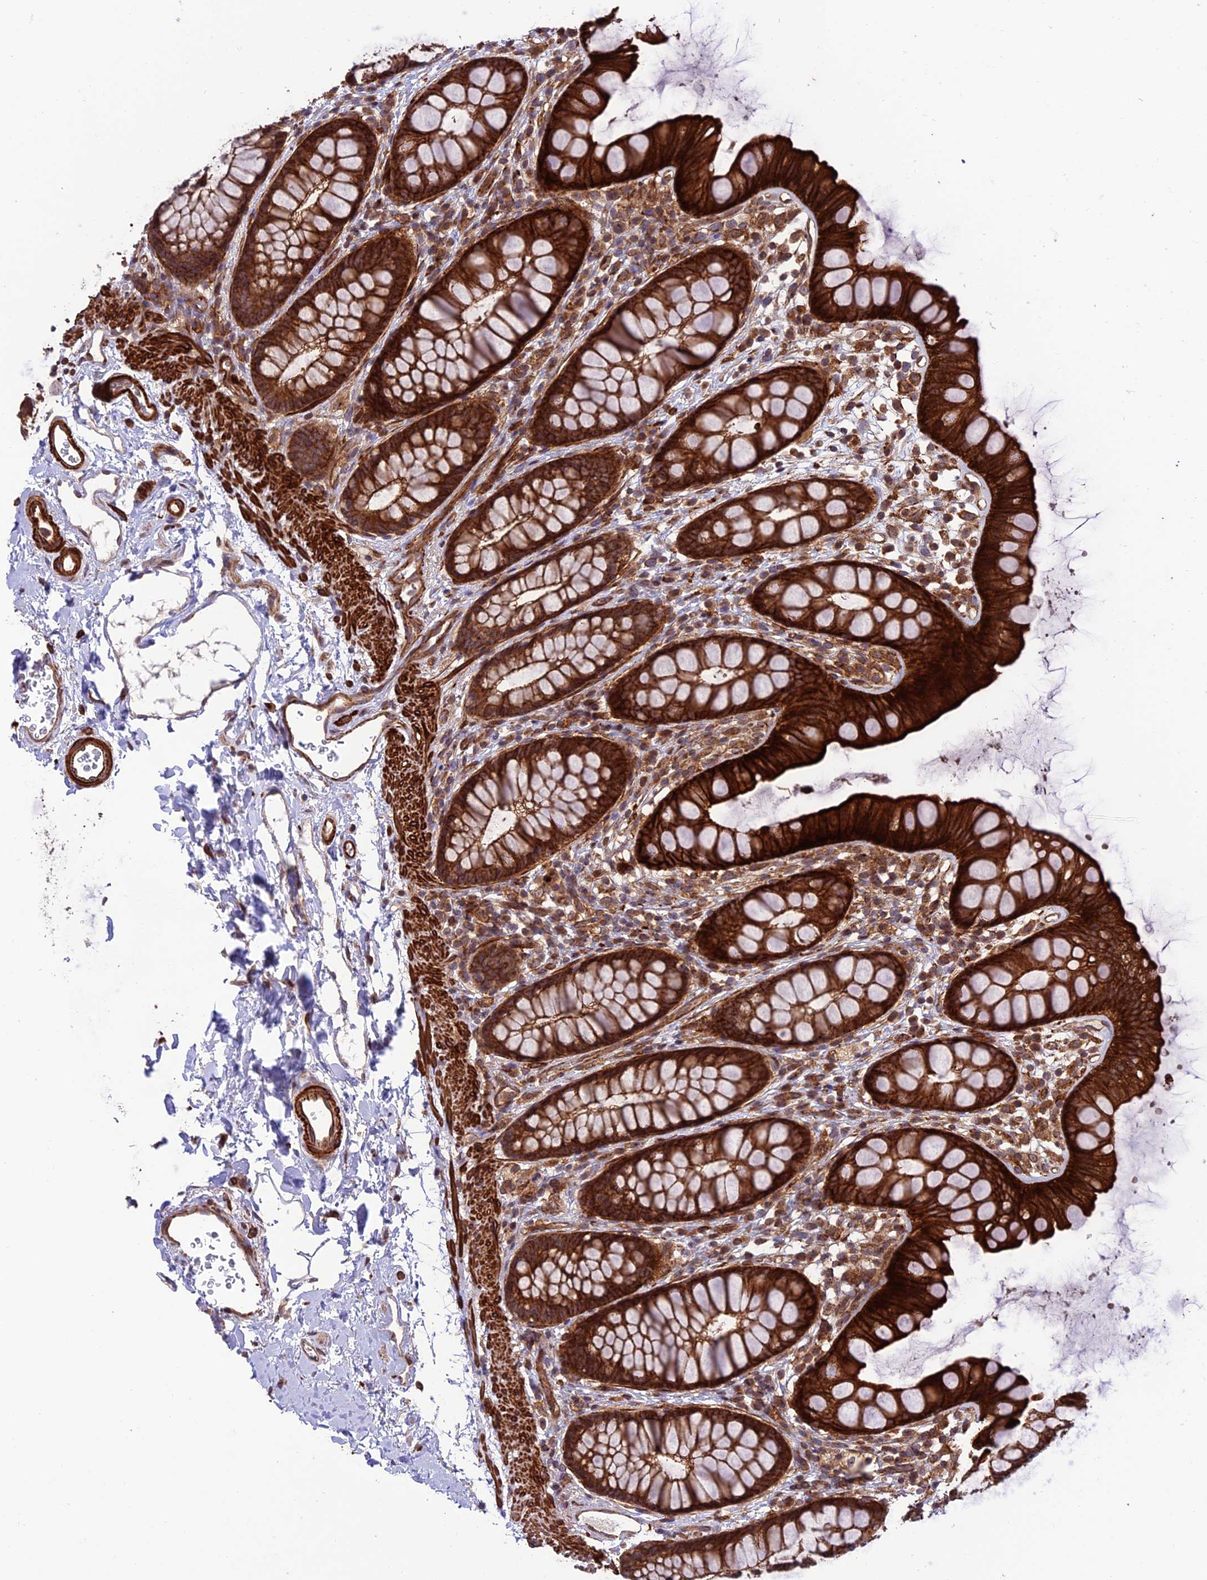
{"staining": {"intensity": "strong", "quantity": ">75%", "location": "cytoplasmic/membranous"}, "tissue": "rectum", "cell_type": "Glandular cells", "image_type": "normal", "snomed": [{"axis": "morphology", "description": "Normal tissue, NOS"}, {"axis": "topography", "description": "Rectum"}], "caption": "A histopathology image of rectum stained for a protein displays strong cytoplasmic/membranous brown staining in glandular cells. (brown staining indicates protein expression, while blue staining denotes nuclei).", "gene": "TNIP3", "patient": {"sex": "female", "age": 65}}